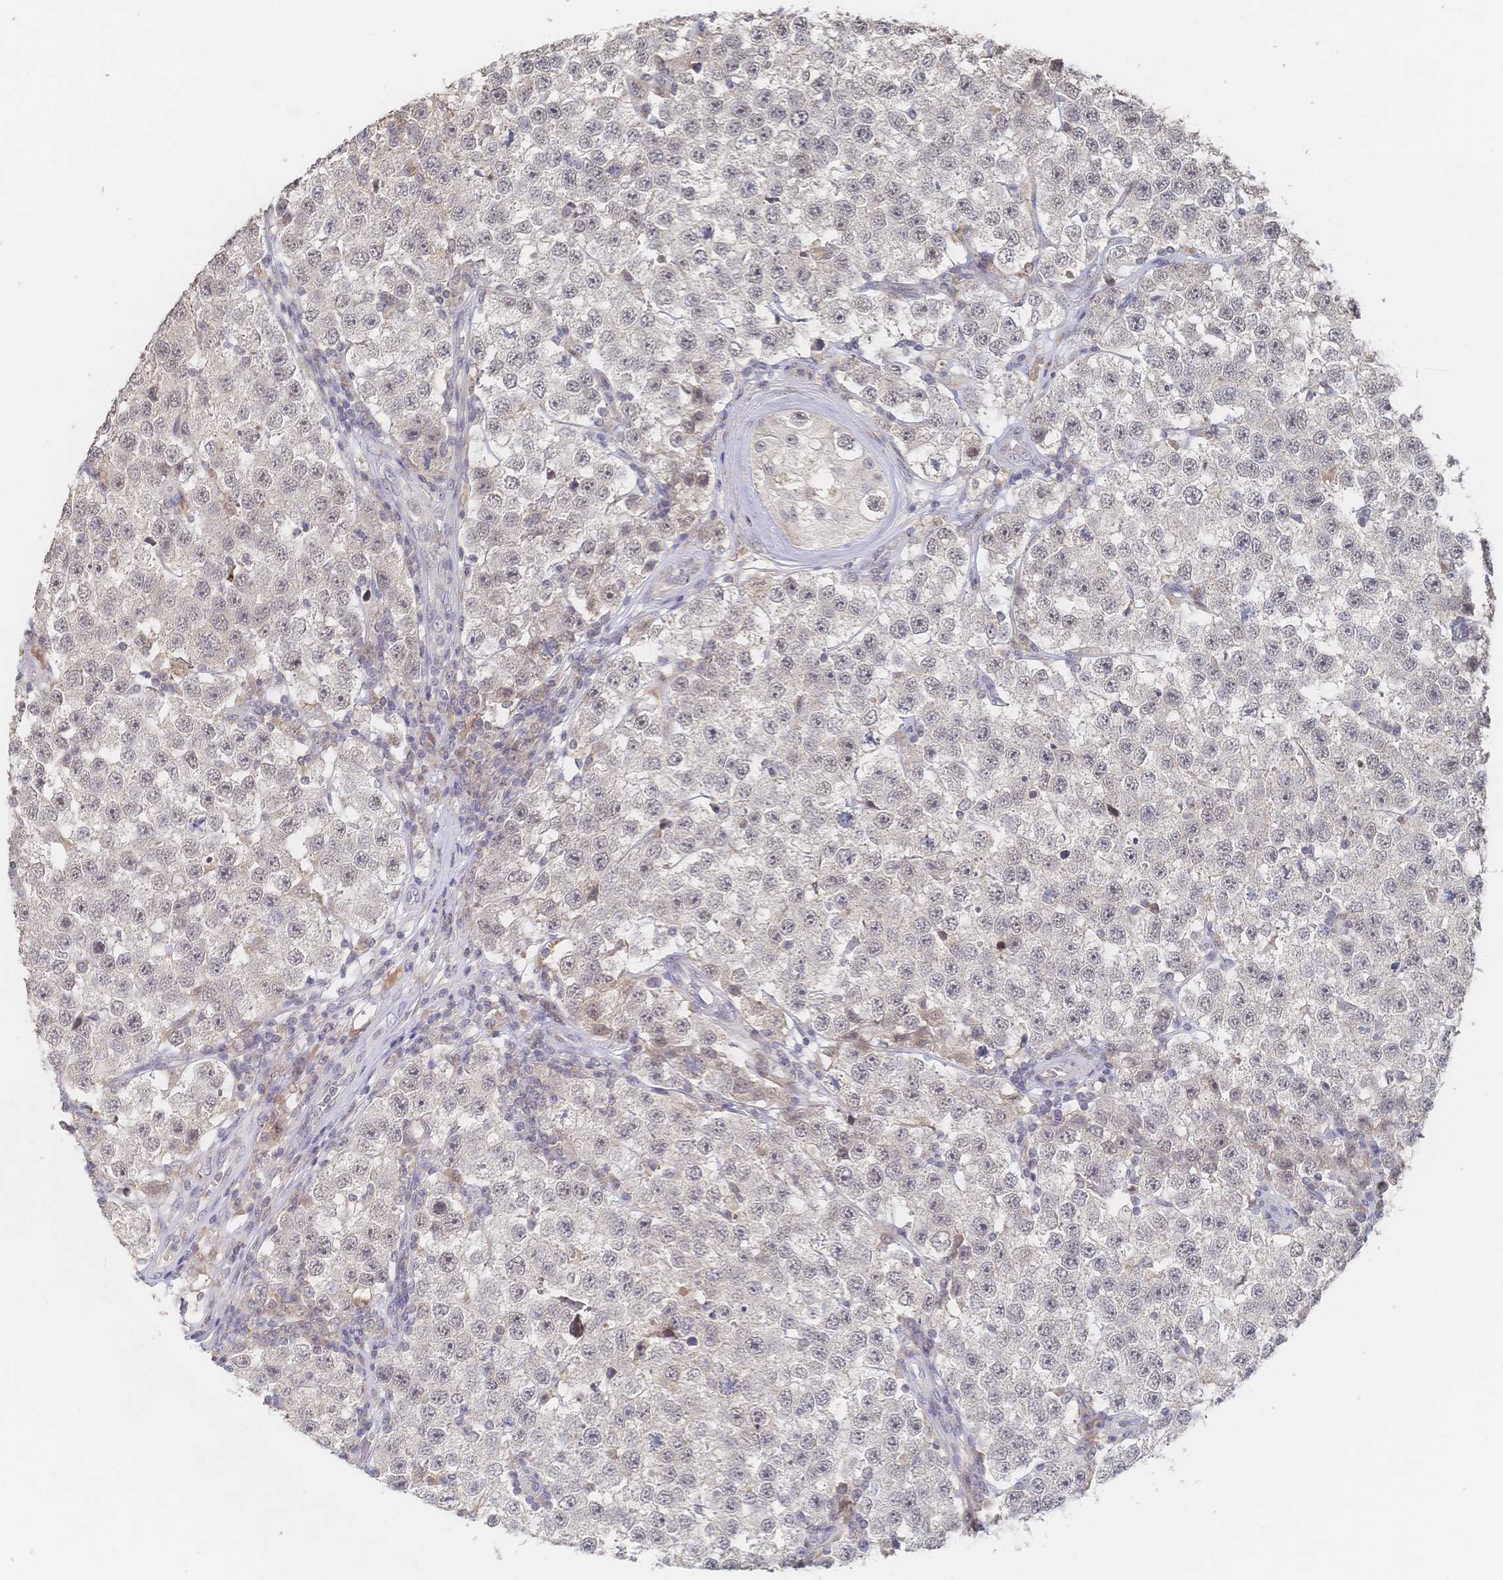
{"staining": {"intensity": "weak", "quantity": "<25%", "location": "nuclear"}, "tissue": "testis cancer", "cell_type": "Tumor cells", "image_type": "cancer", "snomed": [{"axis": "morphology", "description": "Seminoma, NOS"}, {"axis": "topography", "description": "Testis"}], "caption": "Tumor cells show no significant expression in testis seminoma.", "gene": "LRP5", "patient": {"sex": "male", "age": 34}}